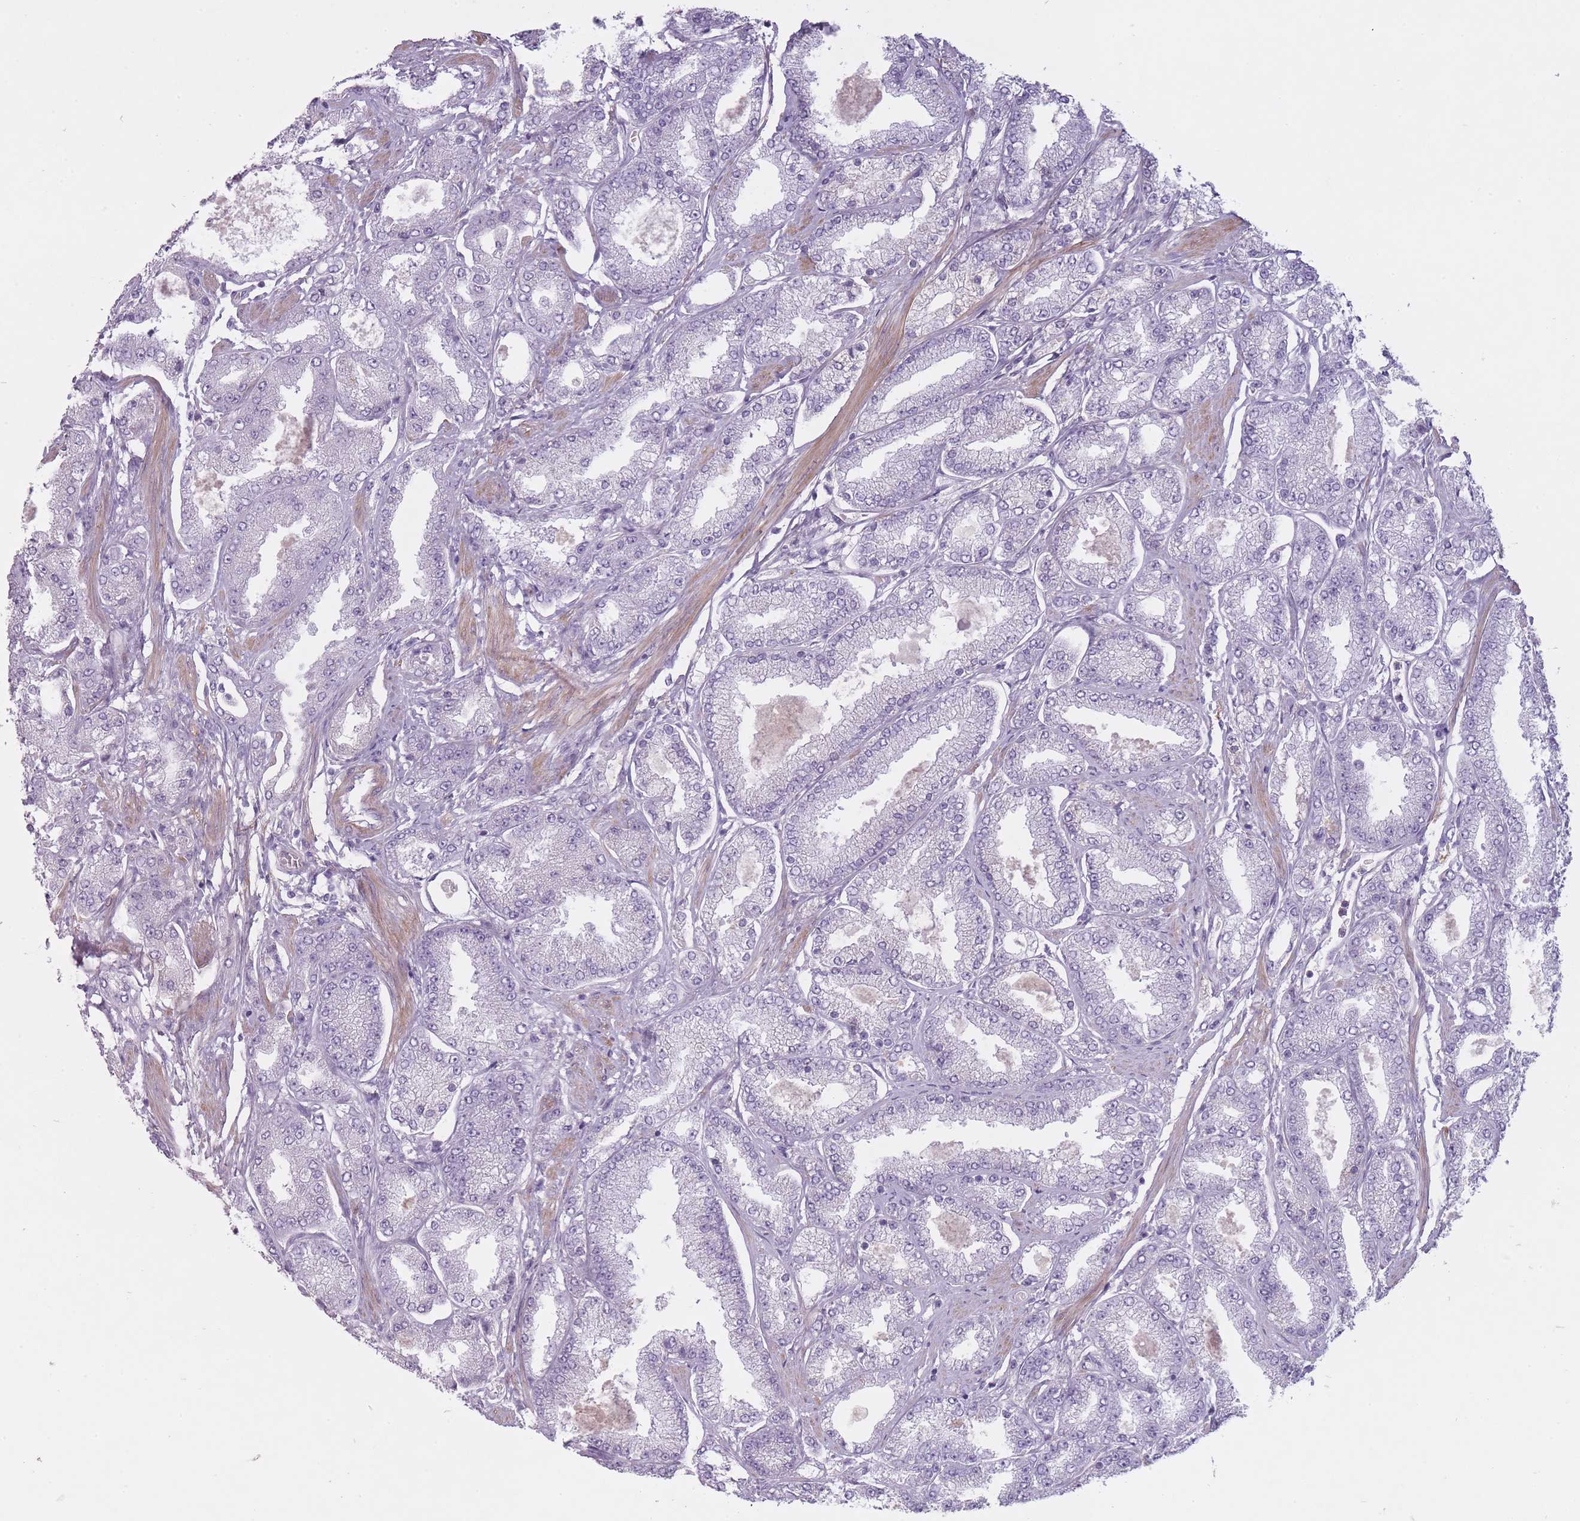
{"staining": {"intensity": "negative", "quantity": "none", "location": "none"}, "tissue": "prostate cancer", "cell_type": "Tumor cells", "image_type": "cancer", "snomed": [{"axis": "morphology", "description": "Adenocarcinoma, High grade"}, {"axis": "topography", "description": "Prostate"}], "caption": "Protein analysis of prostate cancer (adenocarcinoma (high-grade)) demonstrates no significant positivity in tumor cells.", "gene": "RFX4", "patient": {"sex": "male", "age": 69}}